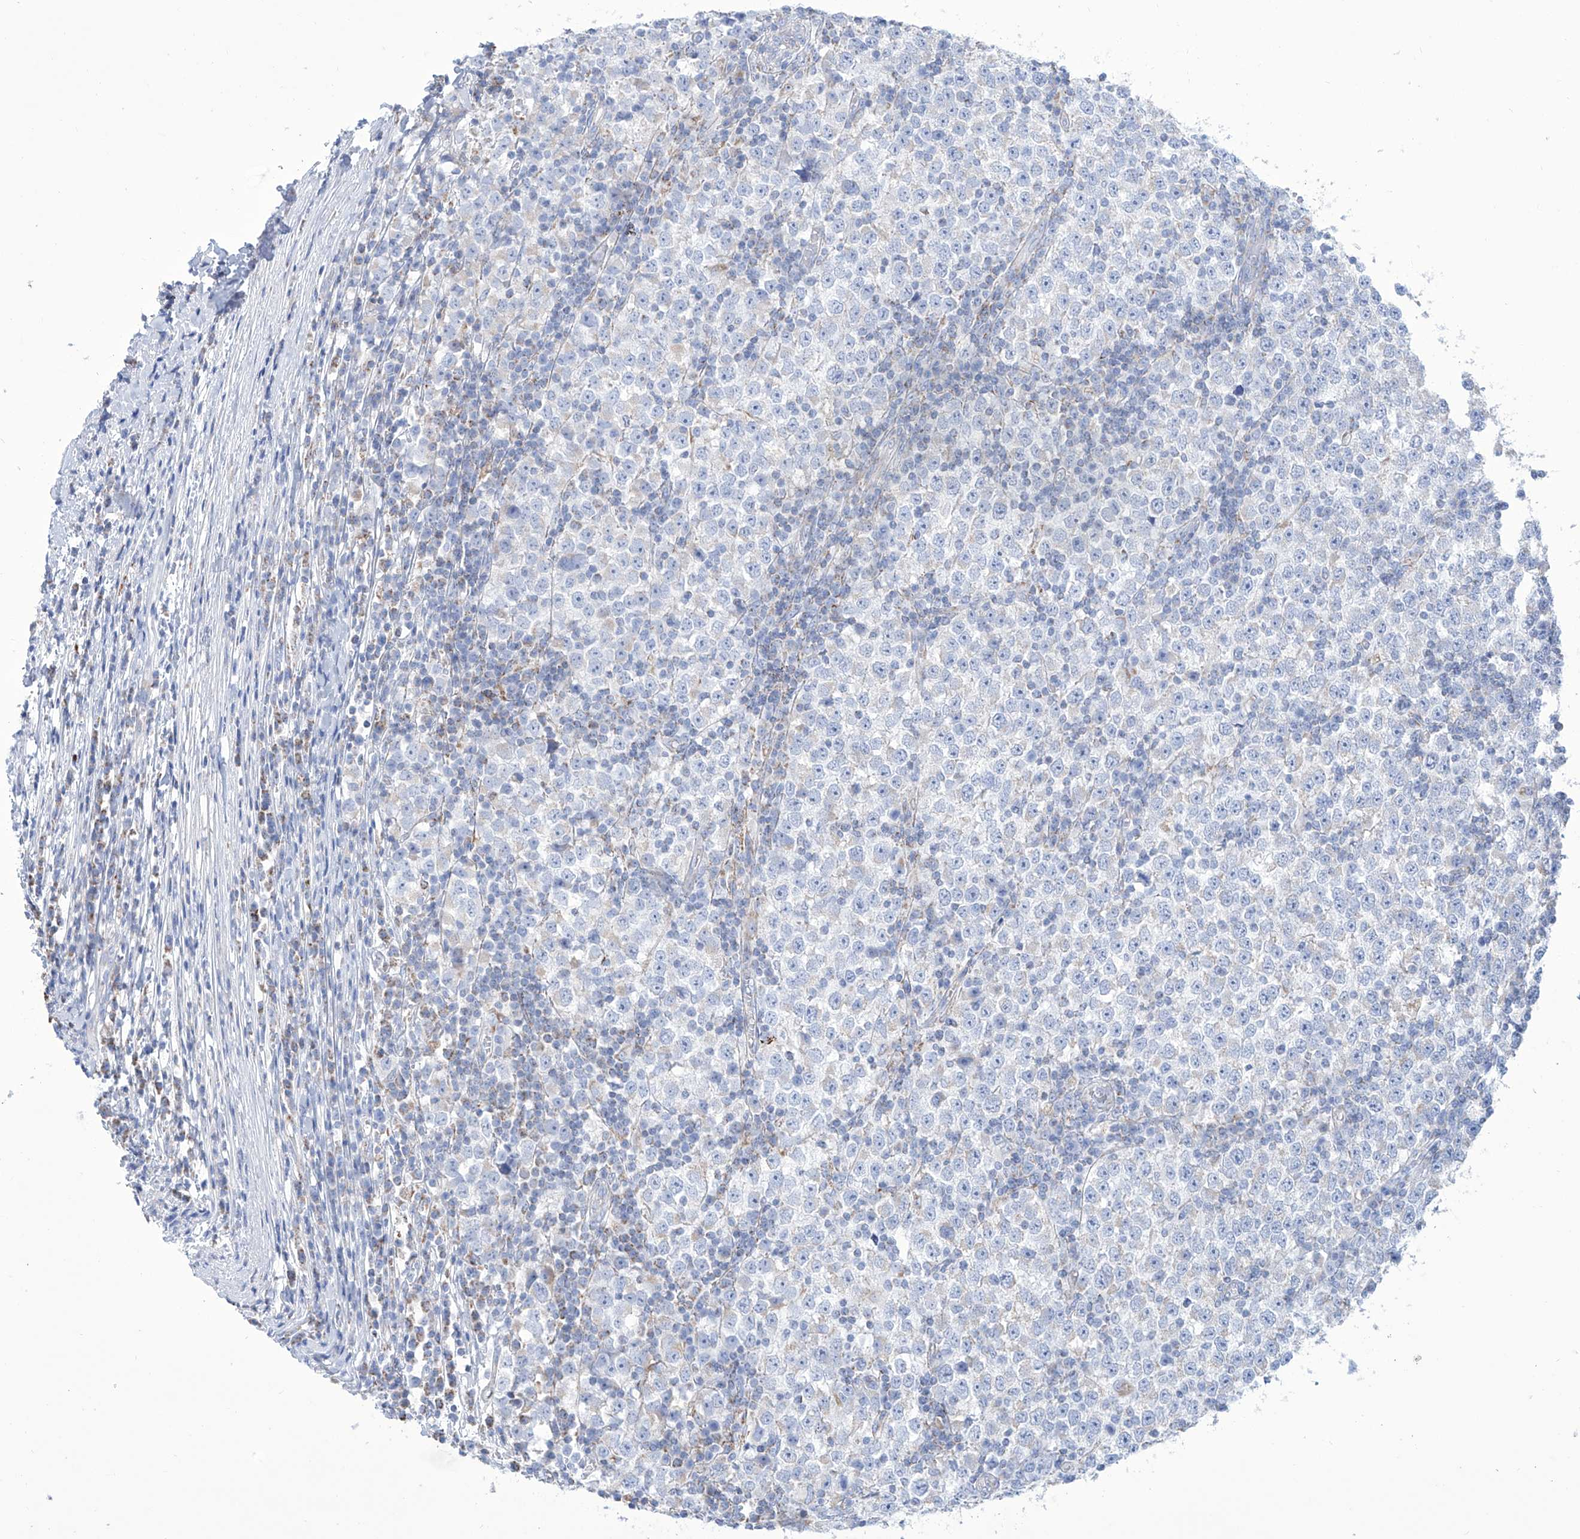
{"staining": {"intensity": "negative", "quantity": "none", "location": "none"}, "tissue": "testis cancer", "cell_type": "Tumor cells", "image_type": "cancer", "snomed": [{"axis": "morphology", "description": "Seminoma, NOS"}, {"axis": "topography", "description": "Testis"}], "caption": "This micrograph is of testis seminoma stained with immunohistochemistry to label a protein in brown with the nuclei are counter-stained blue. There is no expression in tumor cells.", "gene": "ALDH6A1", "patient": {"sex": "male", "age": 65}}